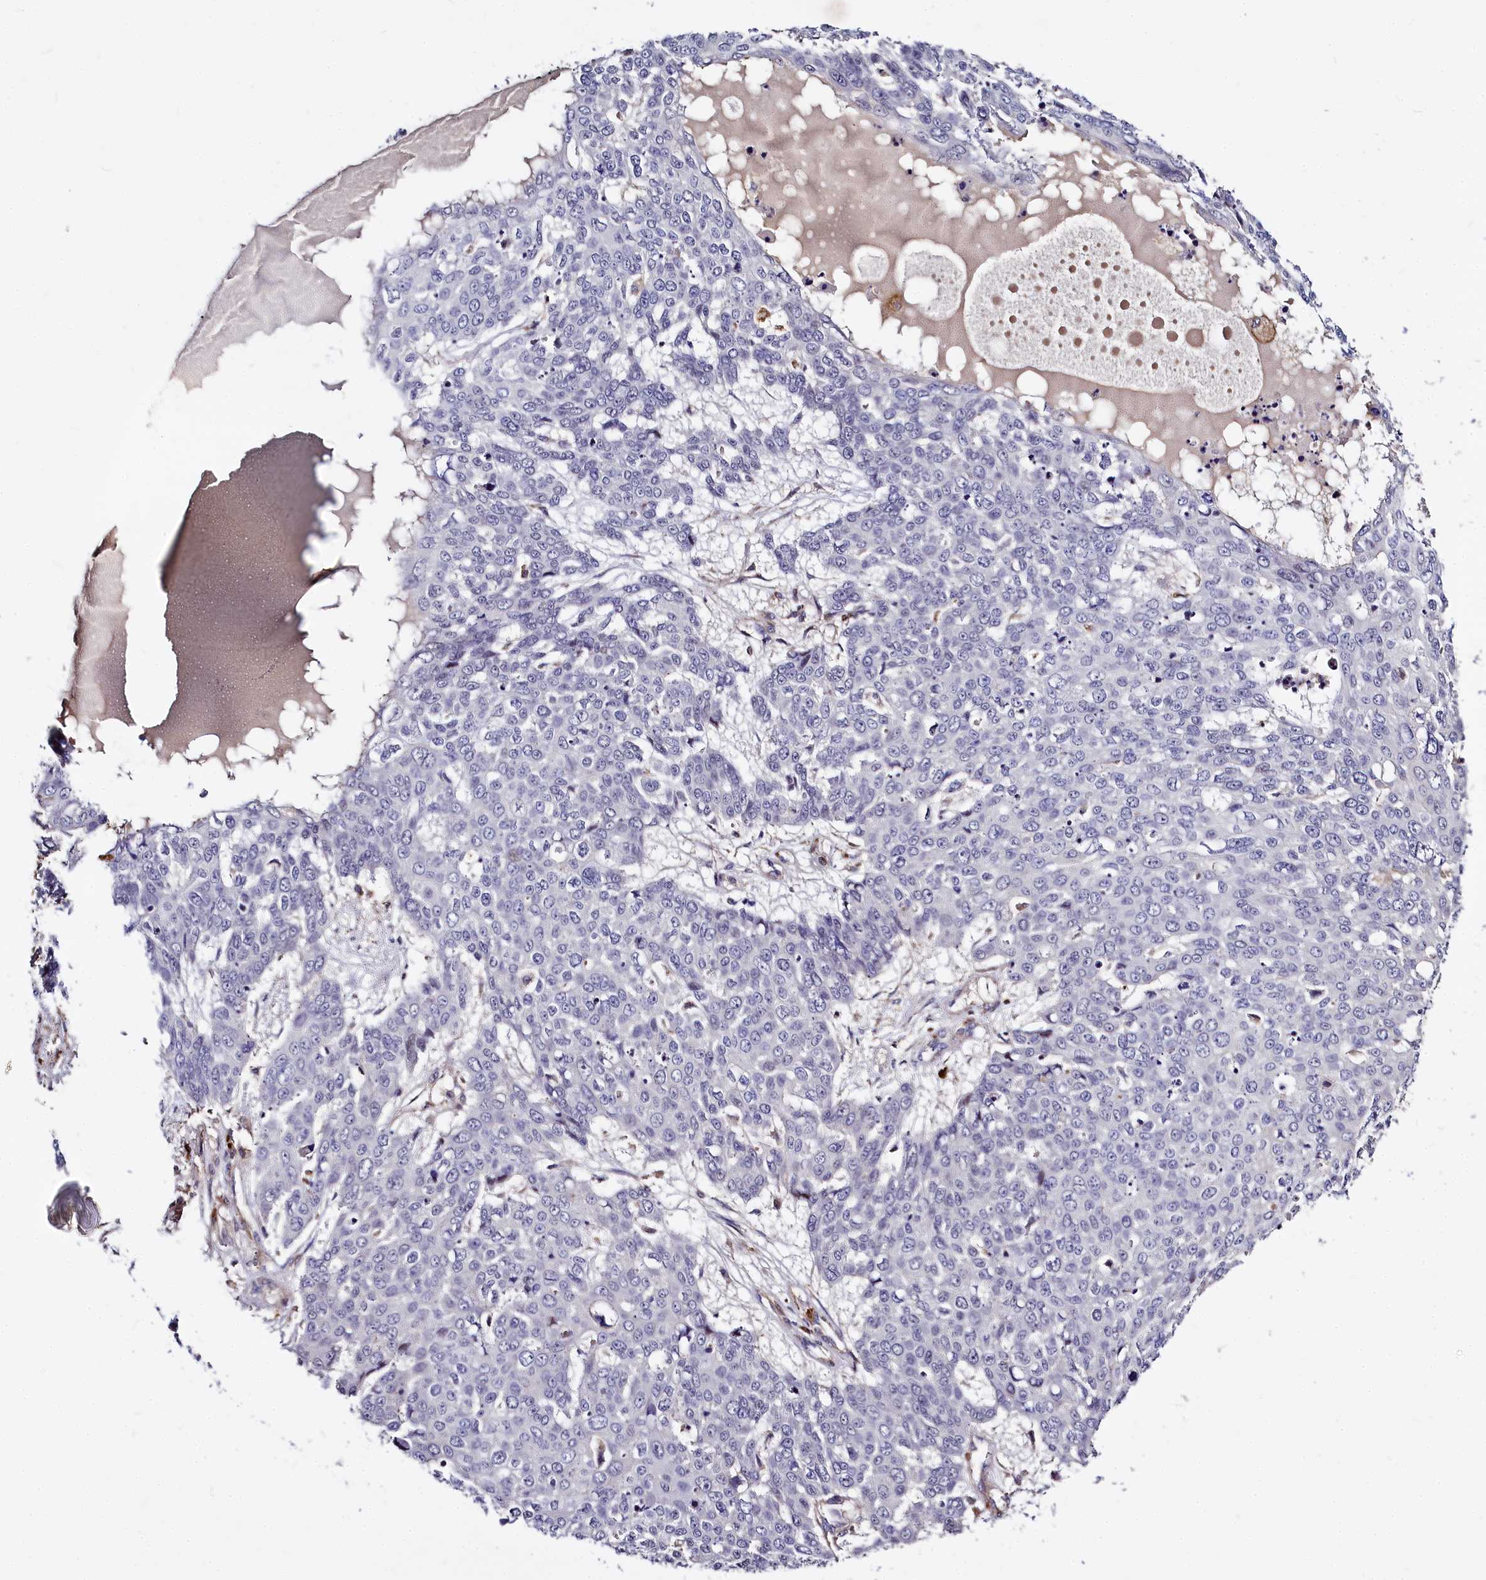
{"staining": {"intensity": "negative", "quantity": "none", "location": "none"}, "tissue": "skin cancer", "cell_type": "Tumor cells", "image_type": "cancer", "snomed": [{"axis": "morphology", "description": "Squamous cell carcinoma, NOS"}, {"axis": "topography", "description": "Skin"}], "caption": "Photomicrograph shows no significant protein positivity in tumor cells of squamous cell carcinoma (skin). (Stains: DAB IHC with hematoxylin counter stain, Microscopy: brightfield microscopy at high magnification).", "gene": "ATG101", "patient": {"sex": "male", "age": 71}}